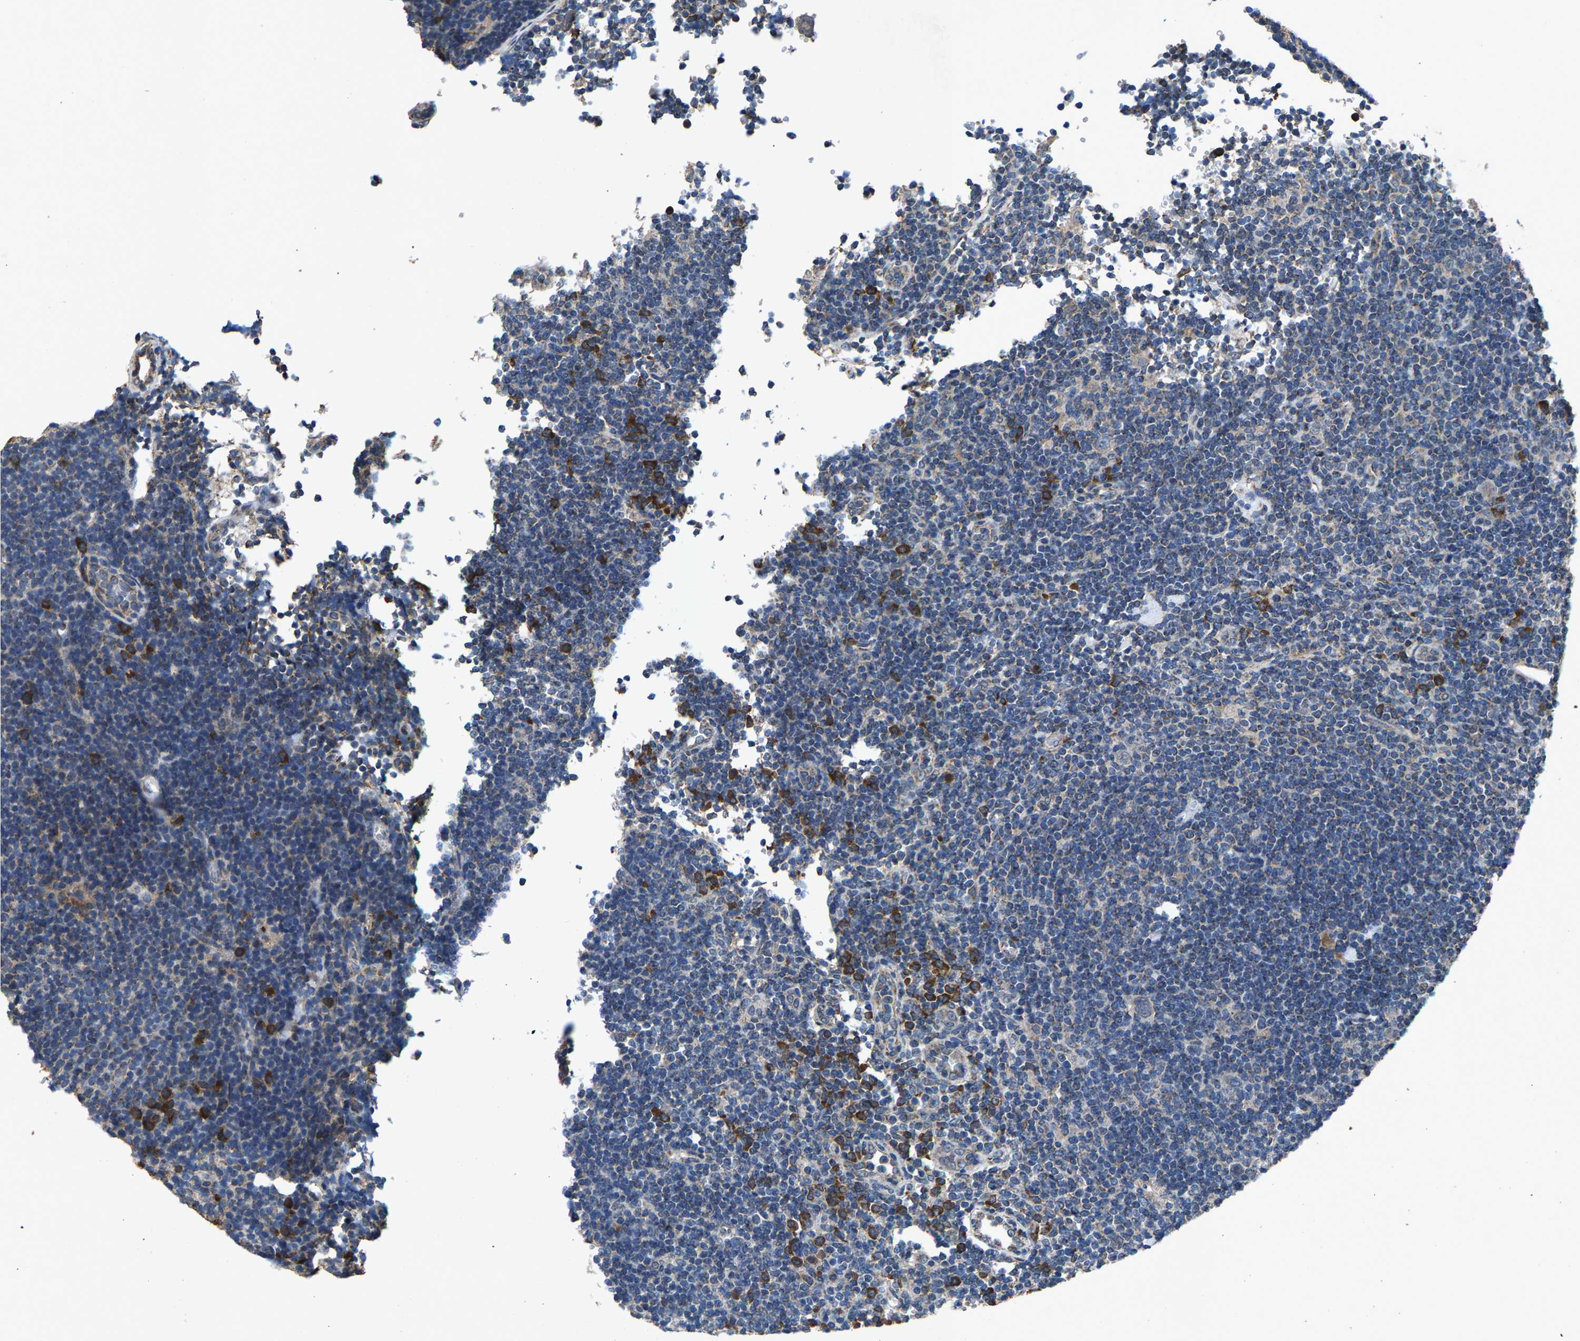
{"staining": {"intensity": "negative", "quantity": "none", "location": "none"}, "tissue": "lymphoma", "cell_type": "Tumor cells", "image_type": "cancer", "snomed": [{"axis": "morphology", "description": "Hodgkin's disease, NOS"}, {"axis": "topography", "description": "Lymph node"}], "caption": "DAB (3,3'-diaminobenzidine) immunohistochemical staining of human lymphoma demonstrates no significant expression in tumor cells.", "gene": "PDP1", "patient": {"sex": "female", "age": 57}}